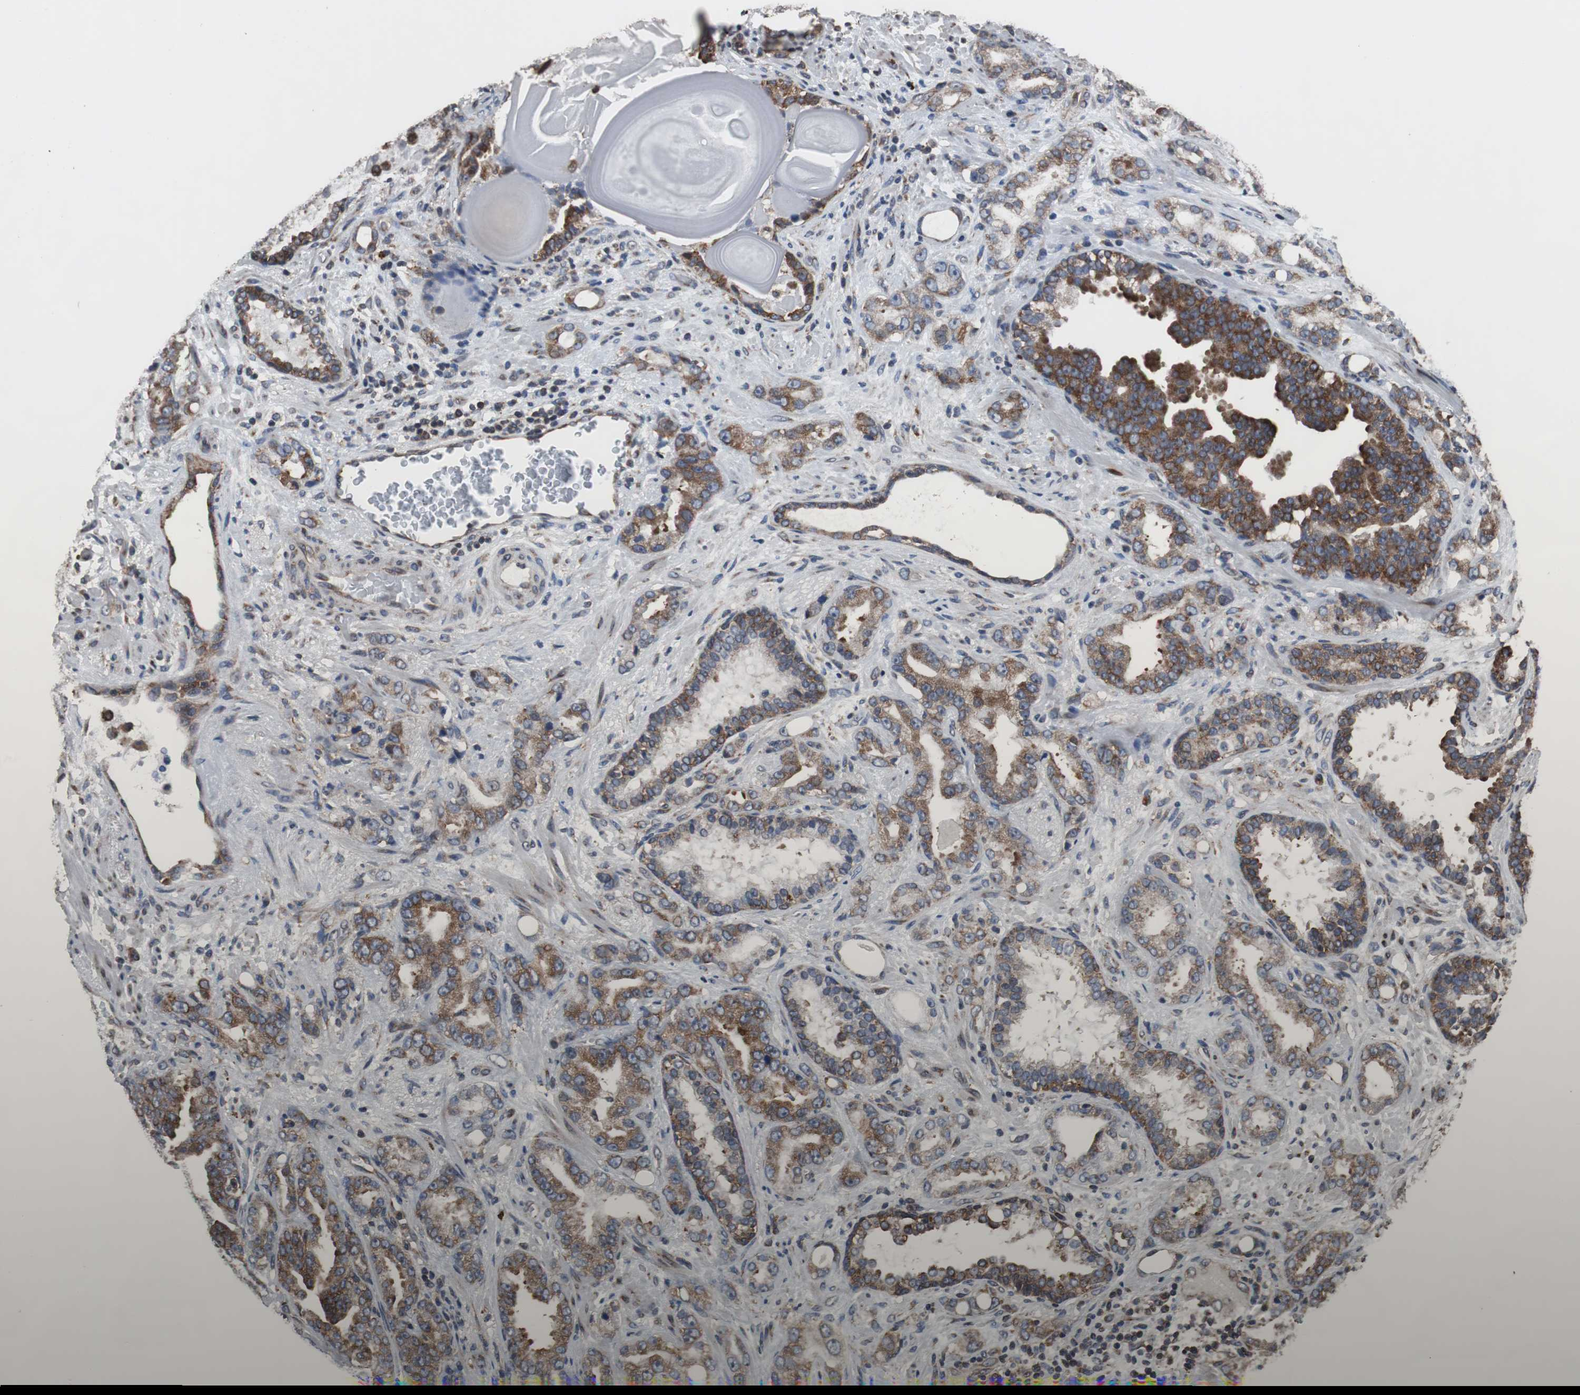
{"staining": {"intensity": "strong", "quantity": ">75%", "location": "cytoplasmic/membranous"}, "tissue": "prostate cancer", "cell_type": "Tumor cells", "image_type": "cancer", "snomed": [{"axis": "morphology", "description": "Adenocarcinoma, Low grade"}, {"axis": "topography", "description": "Prostate"}], "caption": "Brown immunohistochemical staining in human prostate cancer (low-grade adenocarcinoma) exhibits strong cytoplasmic/membranous staining in approximately >75% of tumor cells.", "gene": "USP10", "patient": {"sex": "male", "age": 63}}